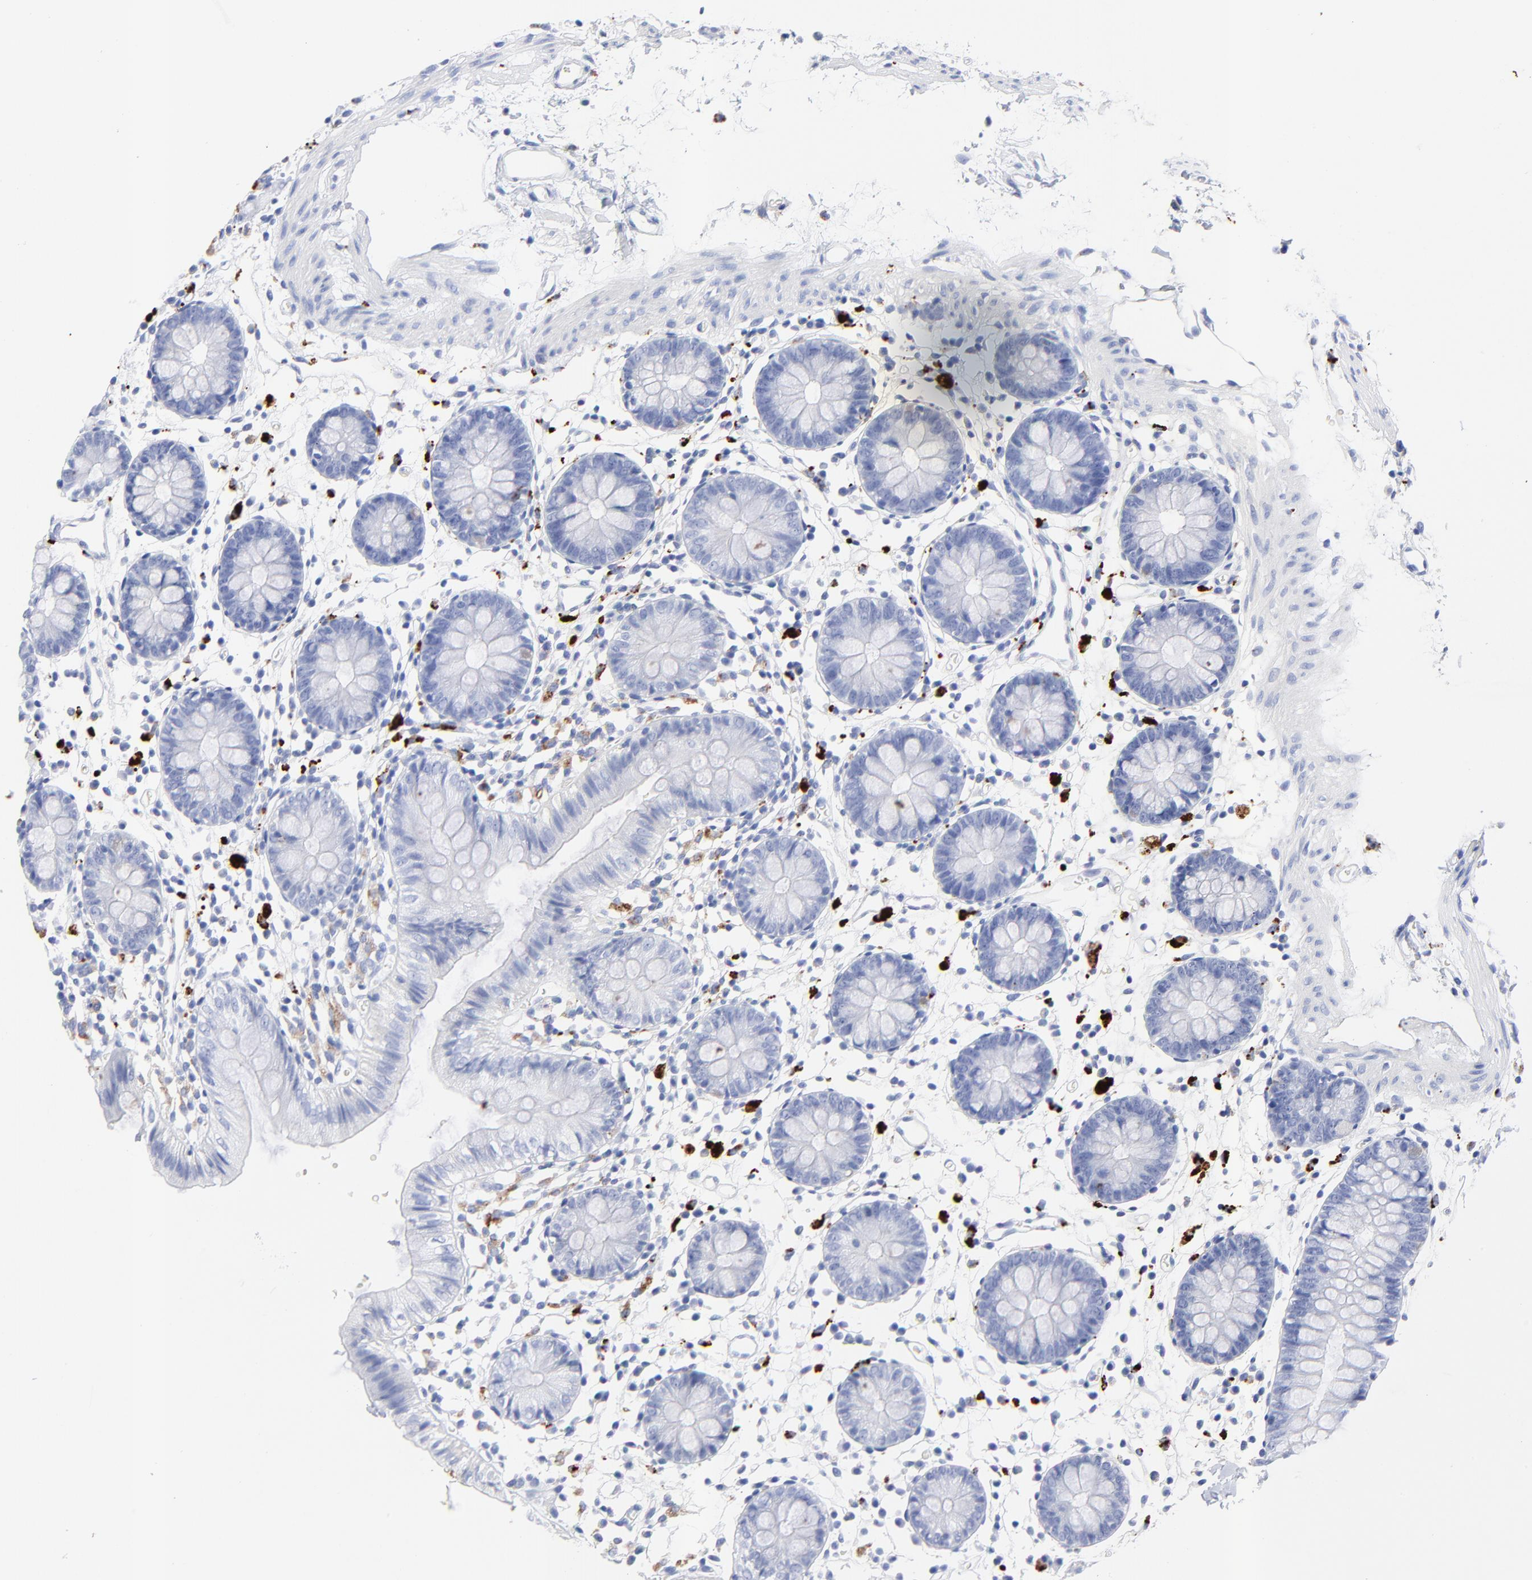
{"staining": {"intensity": "negative", "quantity": "none", "location": "none"}, "tissue": "colon", "cell_type": "Endothelial cells", "image_type": "normal", "snomed": [{"axis": "morphology", "description": "Normal tissue, NOS"}, {"axis": "topography", "description": "Colon"}], "caption": "Protein analysis of unremarkable colon displays no significant positivity in endothelial cells.", "gene": "CPVL", "patient": {"sex": "male", "age": 14}}